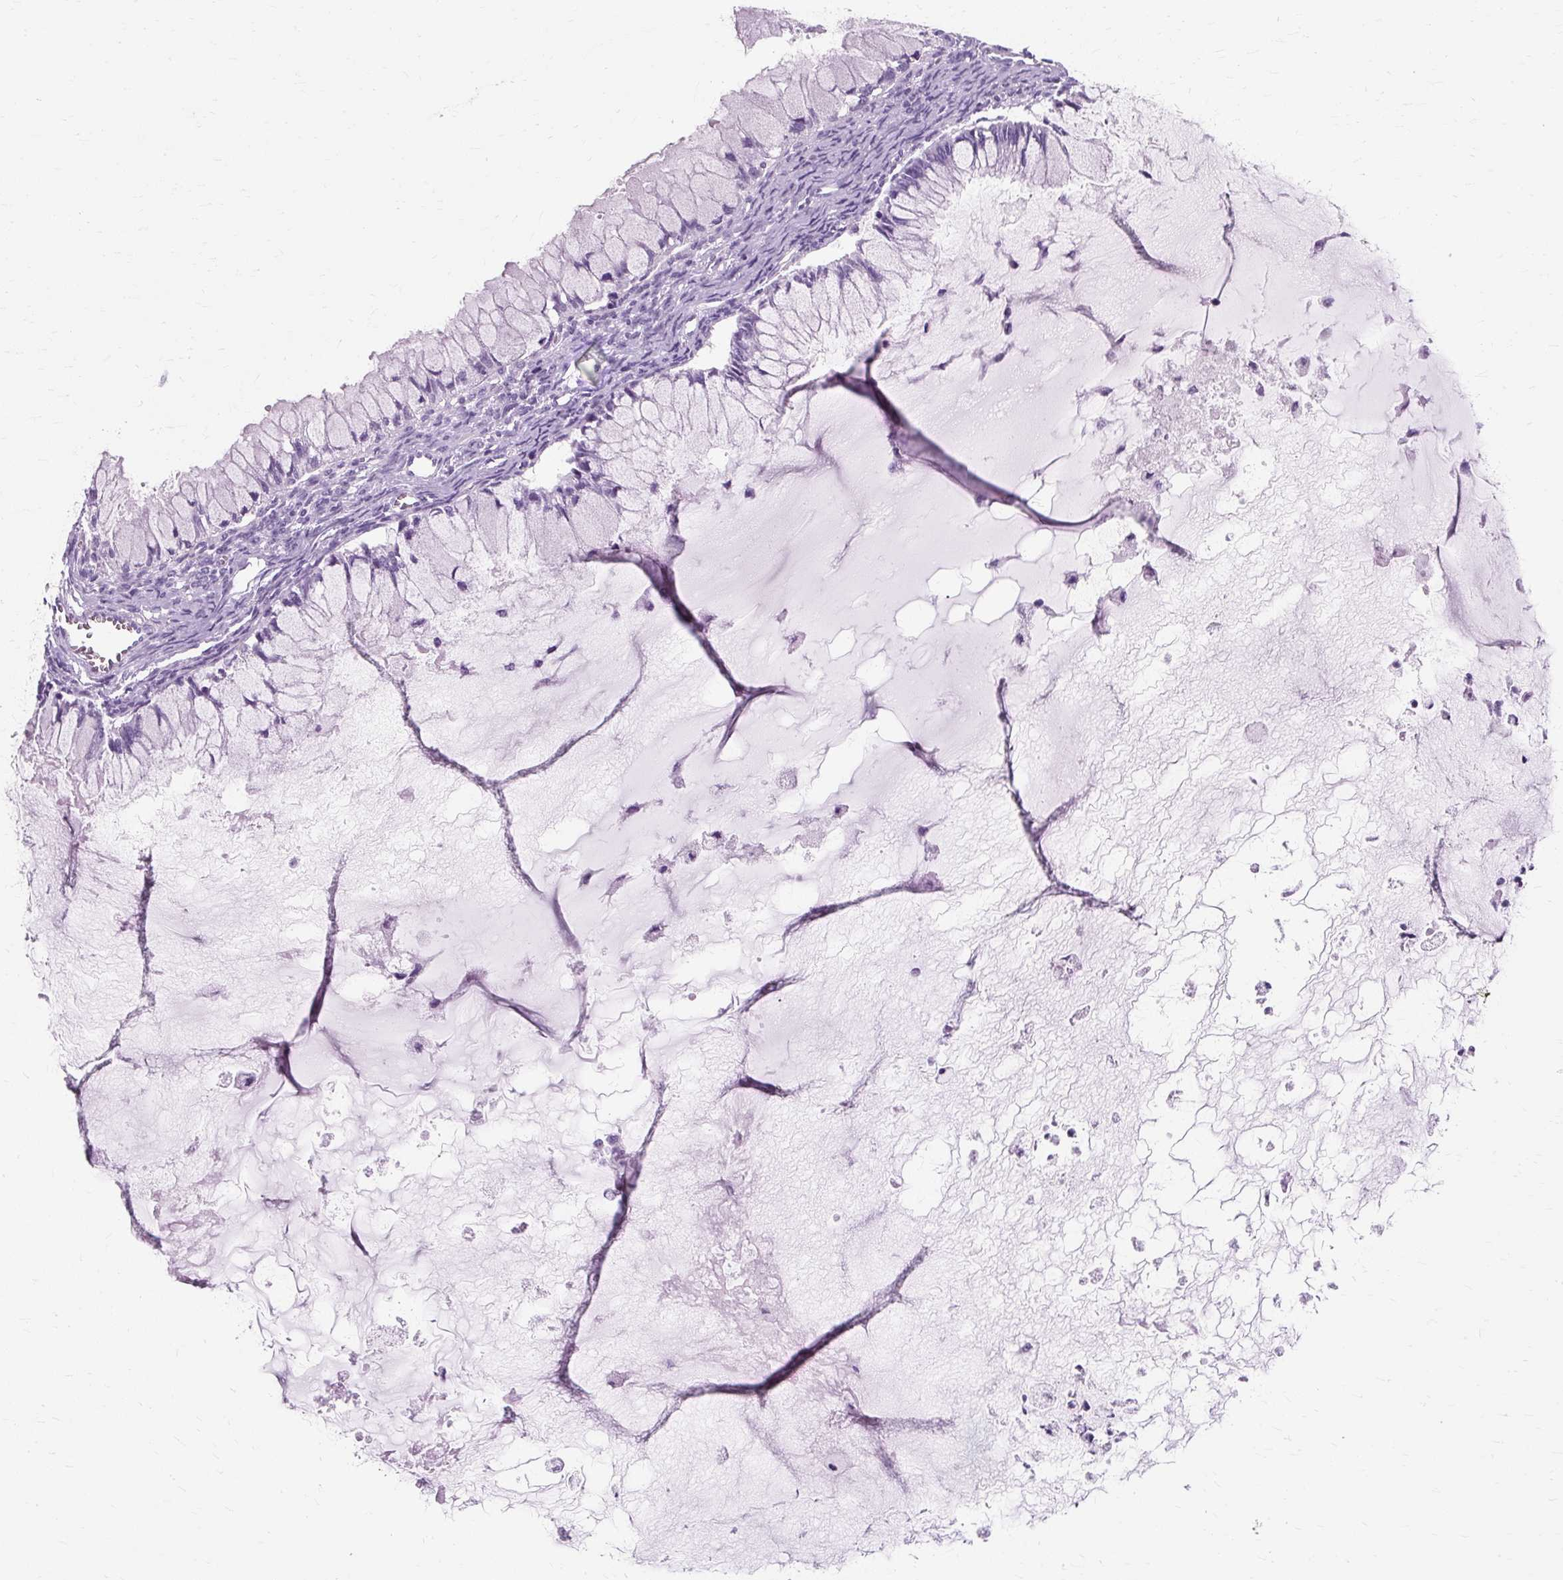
{"staining": {"intensity": "negative", "quantity": "none", "location": "none"}, "tissue": "ovarian cancer", "cell_type": "Tumor cells", "image_type": "cancer", "snomed": [{"axis": "morphology", "description": "Cystadenocarcinoma, mucinous, NOS"}, {"axis": "topography", "description": "Ovary"}], "caption": "Tumor cells show no significant protein positivity in mucinous cystadenocarcinoma (ovarian).", "gene": "RYBP", "patient": {"sex": "female", "age": 34}}